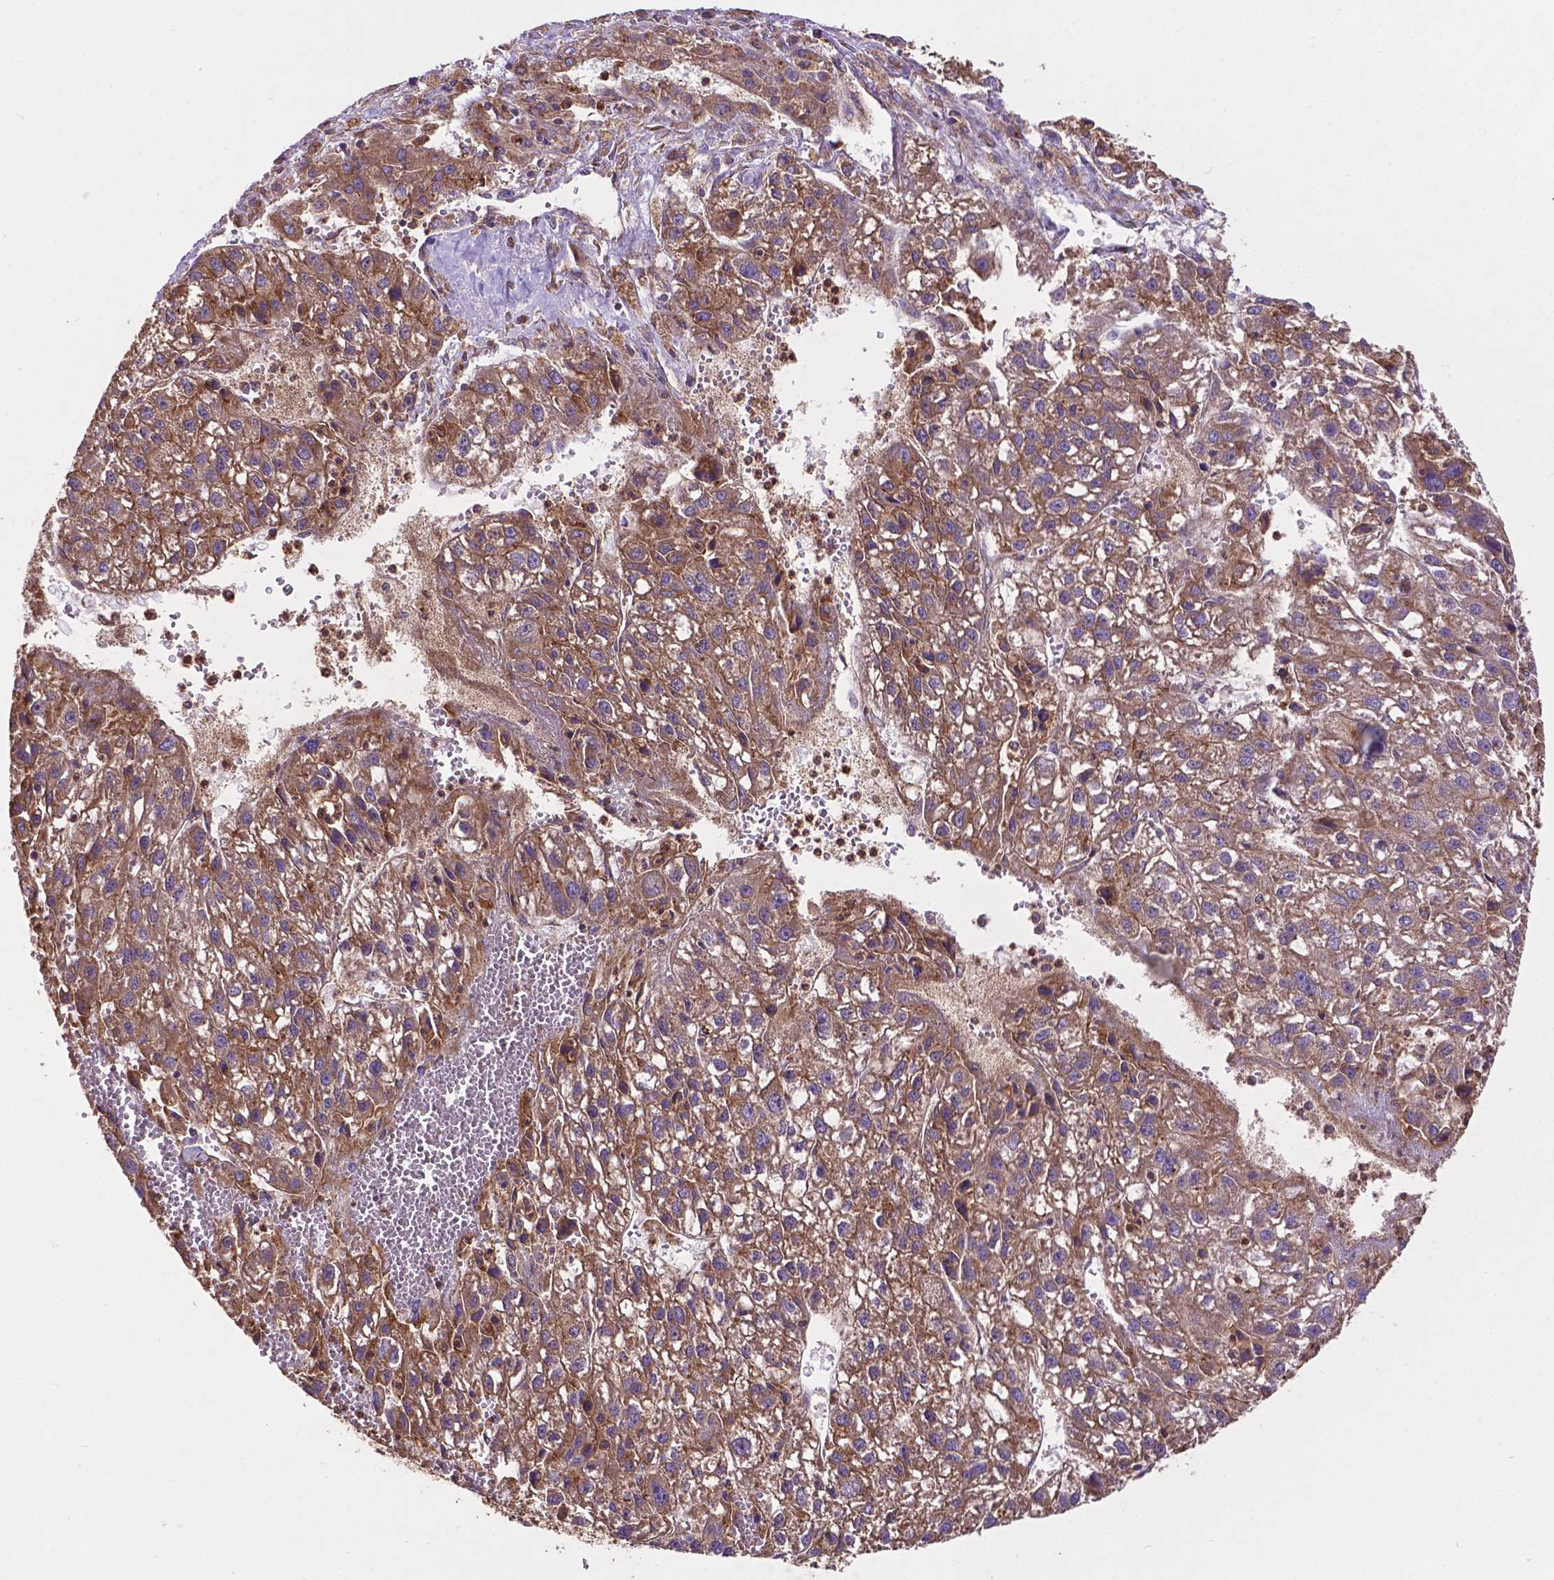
{"staining": {"intensity": "moderate", "quantity": ">75%", "location": "cytoplasmic/membranous"}, "tissue": "liver cancer", "cell_type": "Tumor cells", "image_type": "cancer", "snomed": [{"axis": "morphology", "description": "Carcinoma, Hepatocellular, NOS"}, {"axis": "topography", "description": "Liver"}], "caption": "The histopathology image reveals staining of liver cancer, revealing moderate cytoplasmic/membranous protein expression (brown color) within tumor cells.", "gene": "CCDC71L", "patient": {"sex": "female", "age": 70}}